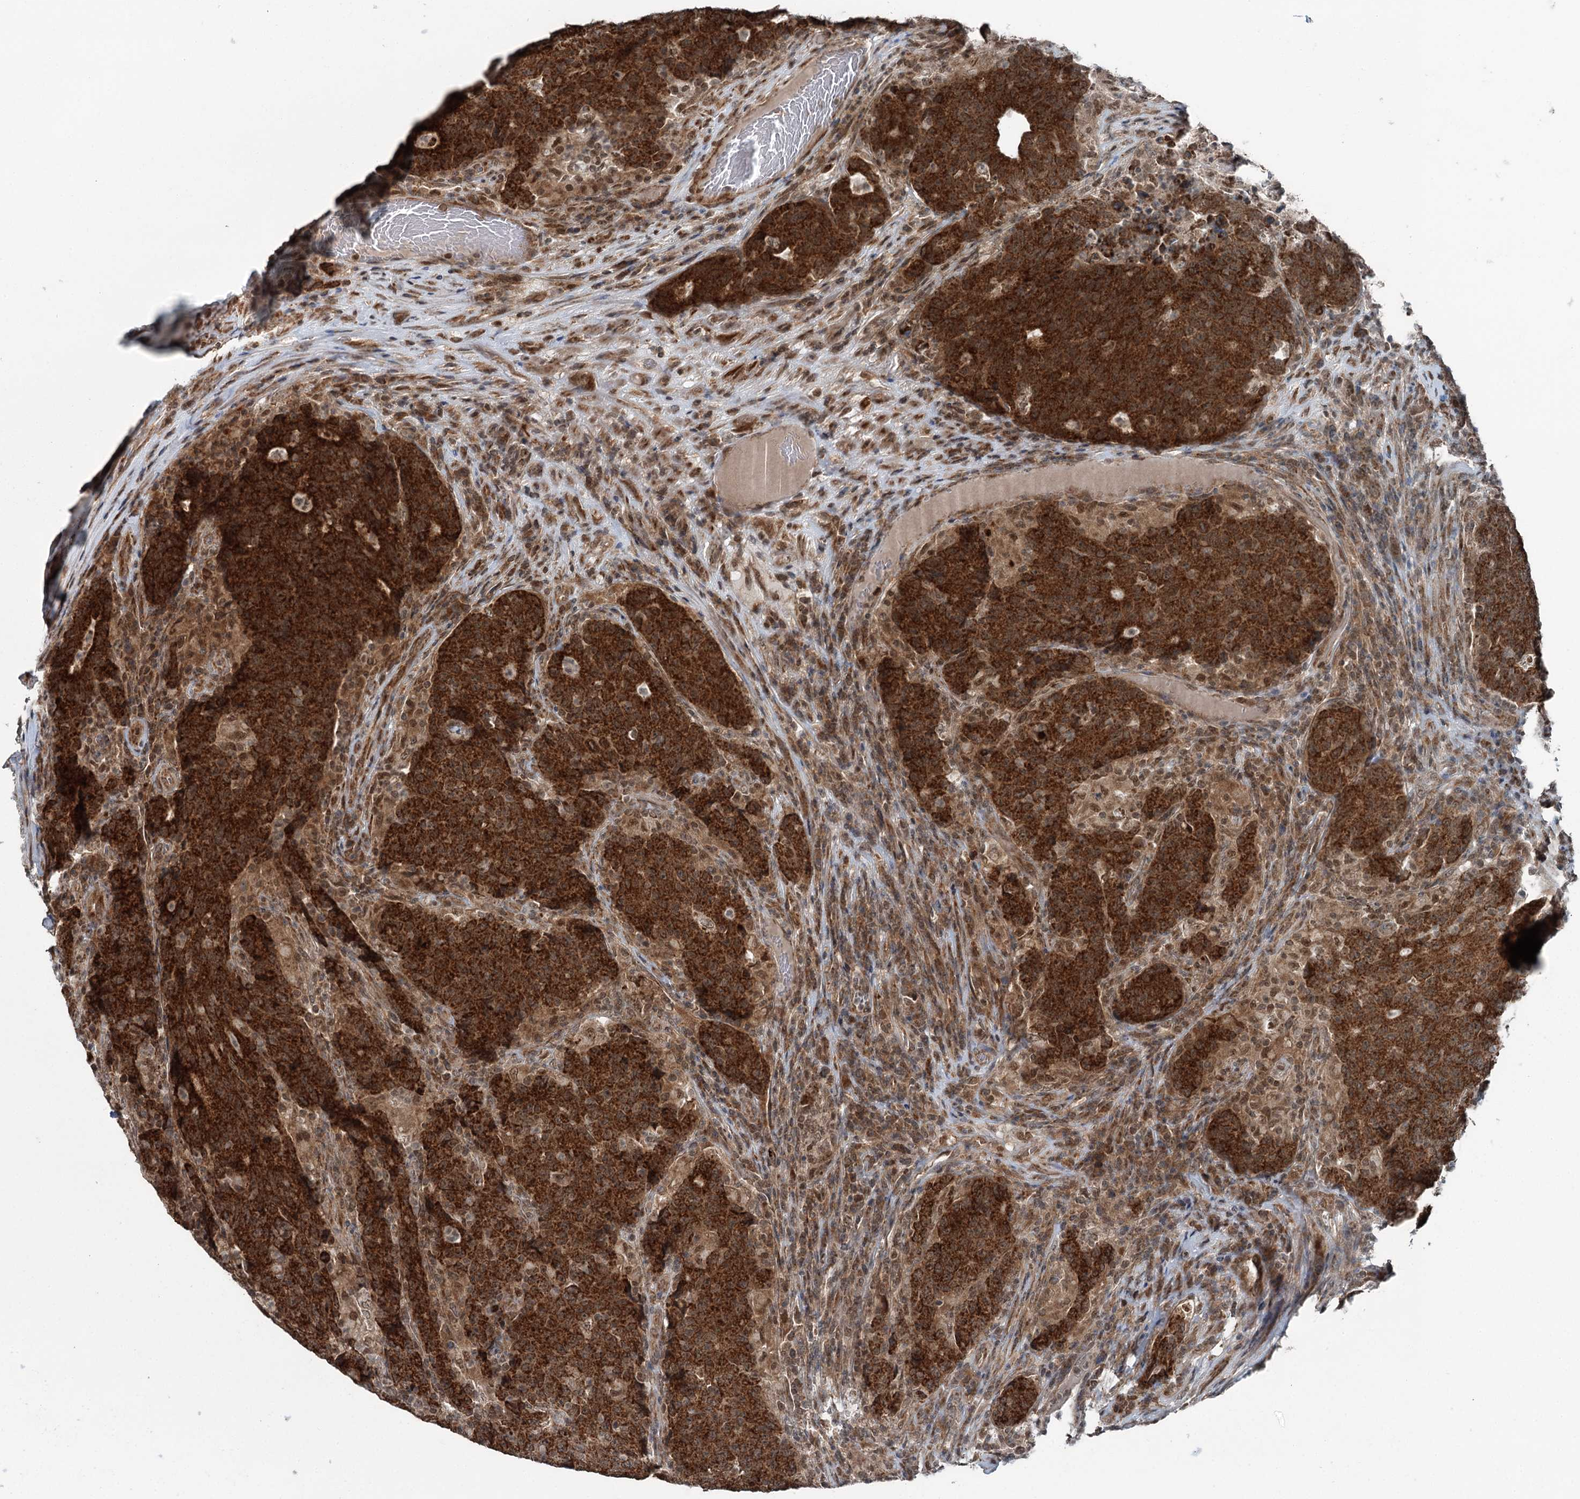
{"staining": {"intensity": "strong", "quantity": ">75%", "location": "cytoplasmic/membranous"}, "tissue": "colorectal cancer", "cell_type": "Tumor cells", "image_type": "cancer", "snomed": [{"axis": "morphology", "description": "Adenocarcinoma, NOS"}, {"axis": "topography", "description": "Colon"}], "caption": "Colorectal cancer was stained to show a protein in brown. There is high levels of strong cytoplasmic/membranous positivity in approximately >75% of tumor cells. (Stains: DAB (3,3'-diaminobenzidine) in brown, nuclei in blue, Microscopy: brightfield microscopy at high magnification).", "gene": "WAPL", "patient": {"sex": "female", "age": 75}}